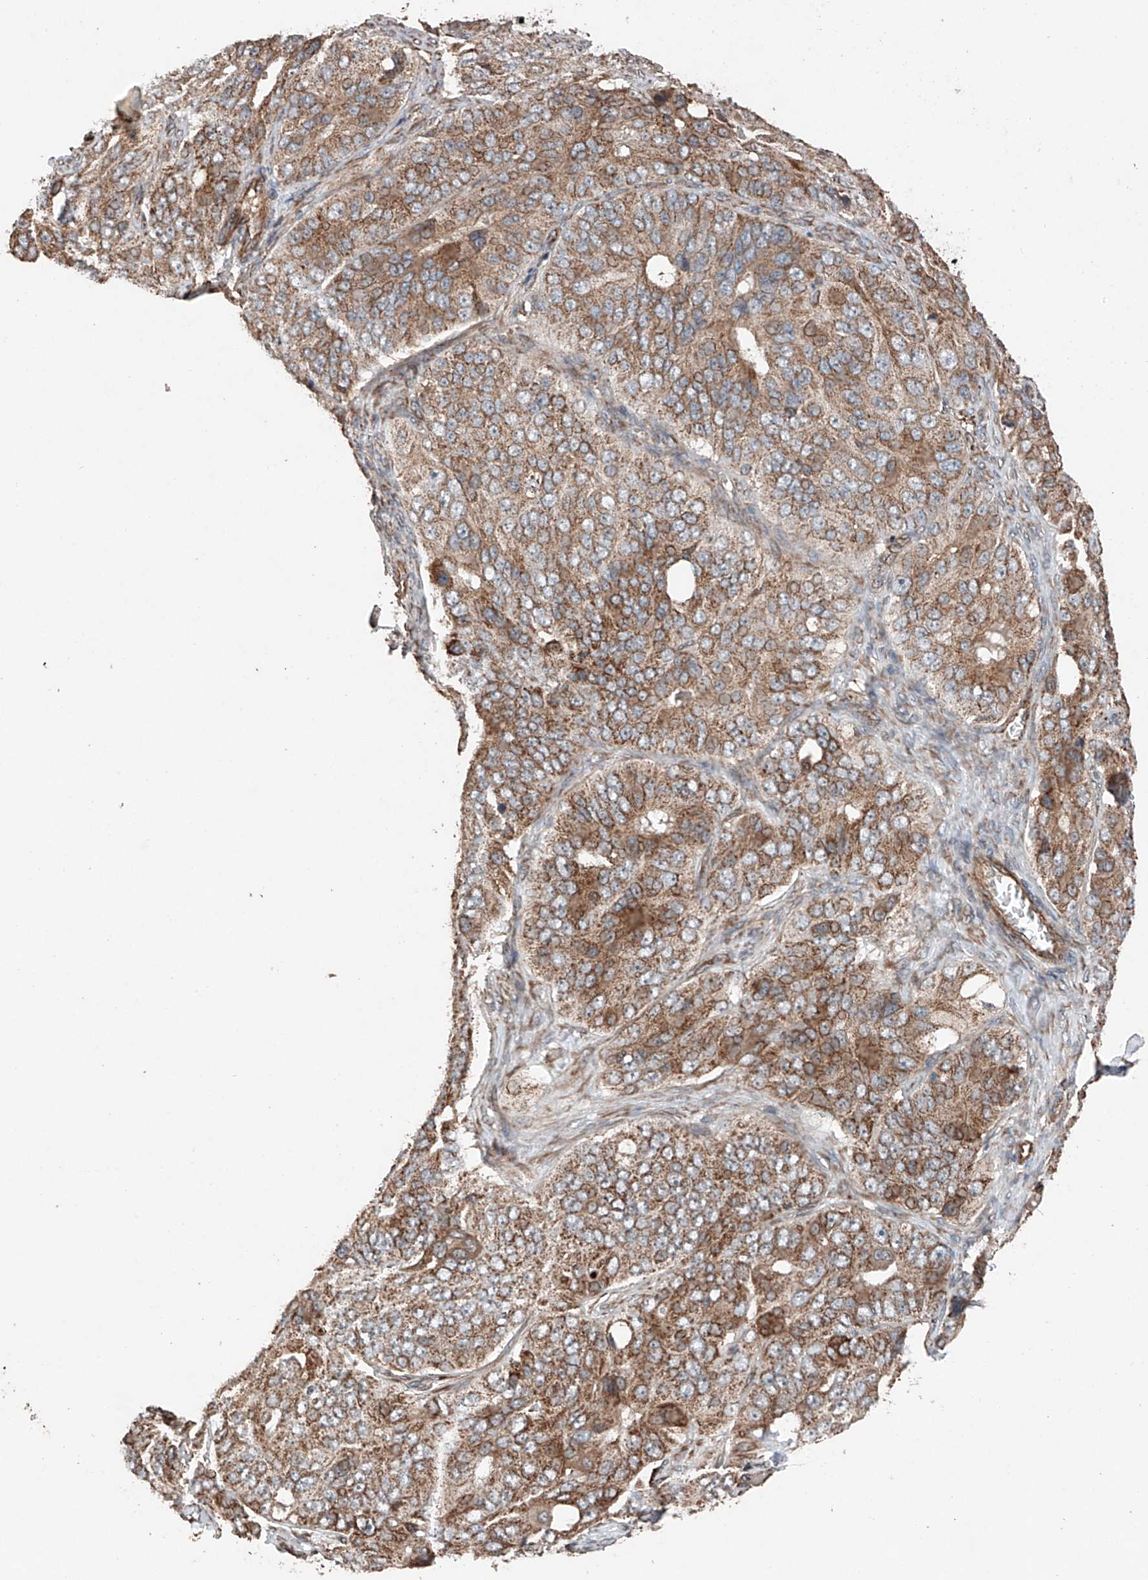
{"staining": {"intensity": "moderate", "quantity": ">75%", "location": "cytoplasmic/membranous"}, "tissue": "ovarian cancer", "cell_type": "Tumor cells", "image_type": "cancer", "snomed": [{"axis": "morphology", "description": "Carcinoma, endometroid"}, {"axis": "topography", "description": "Ovary"}], "caption": "Tumor cells show medium levels of moderate cytoplasmic/membranous expression in approximately >75% of cells in human ovarian endometroid carcinoma.", "gene": "AP4B1", "patient": {"sex": "female", "age": 51}}